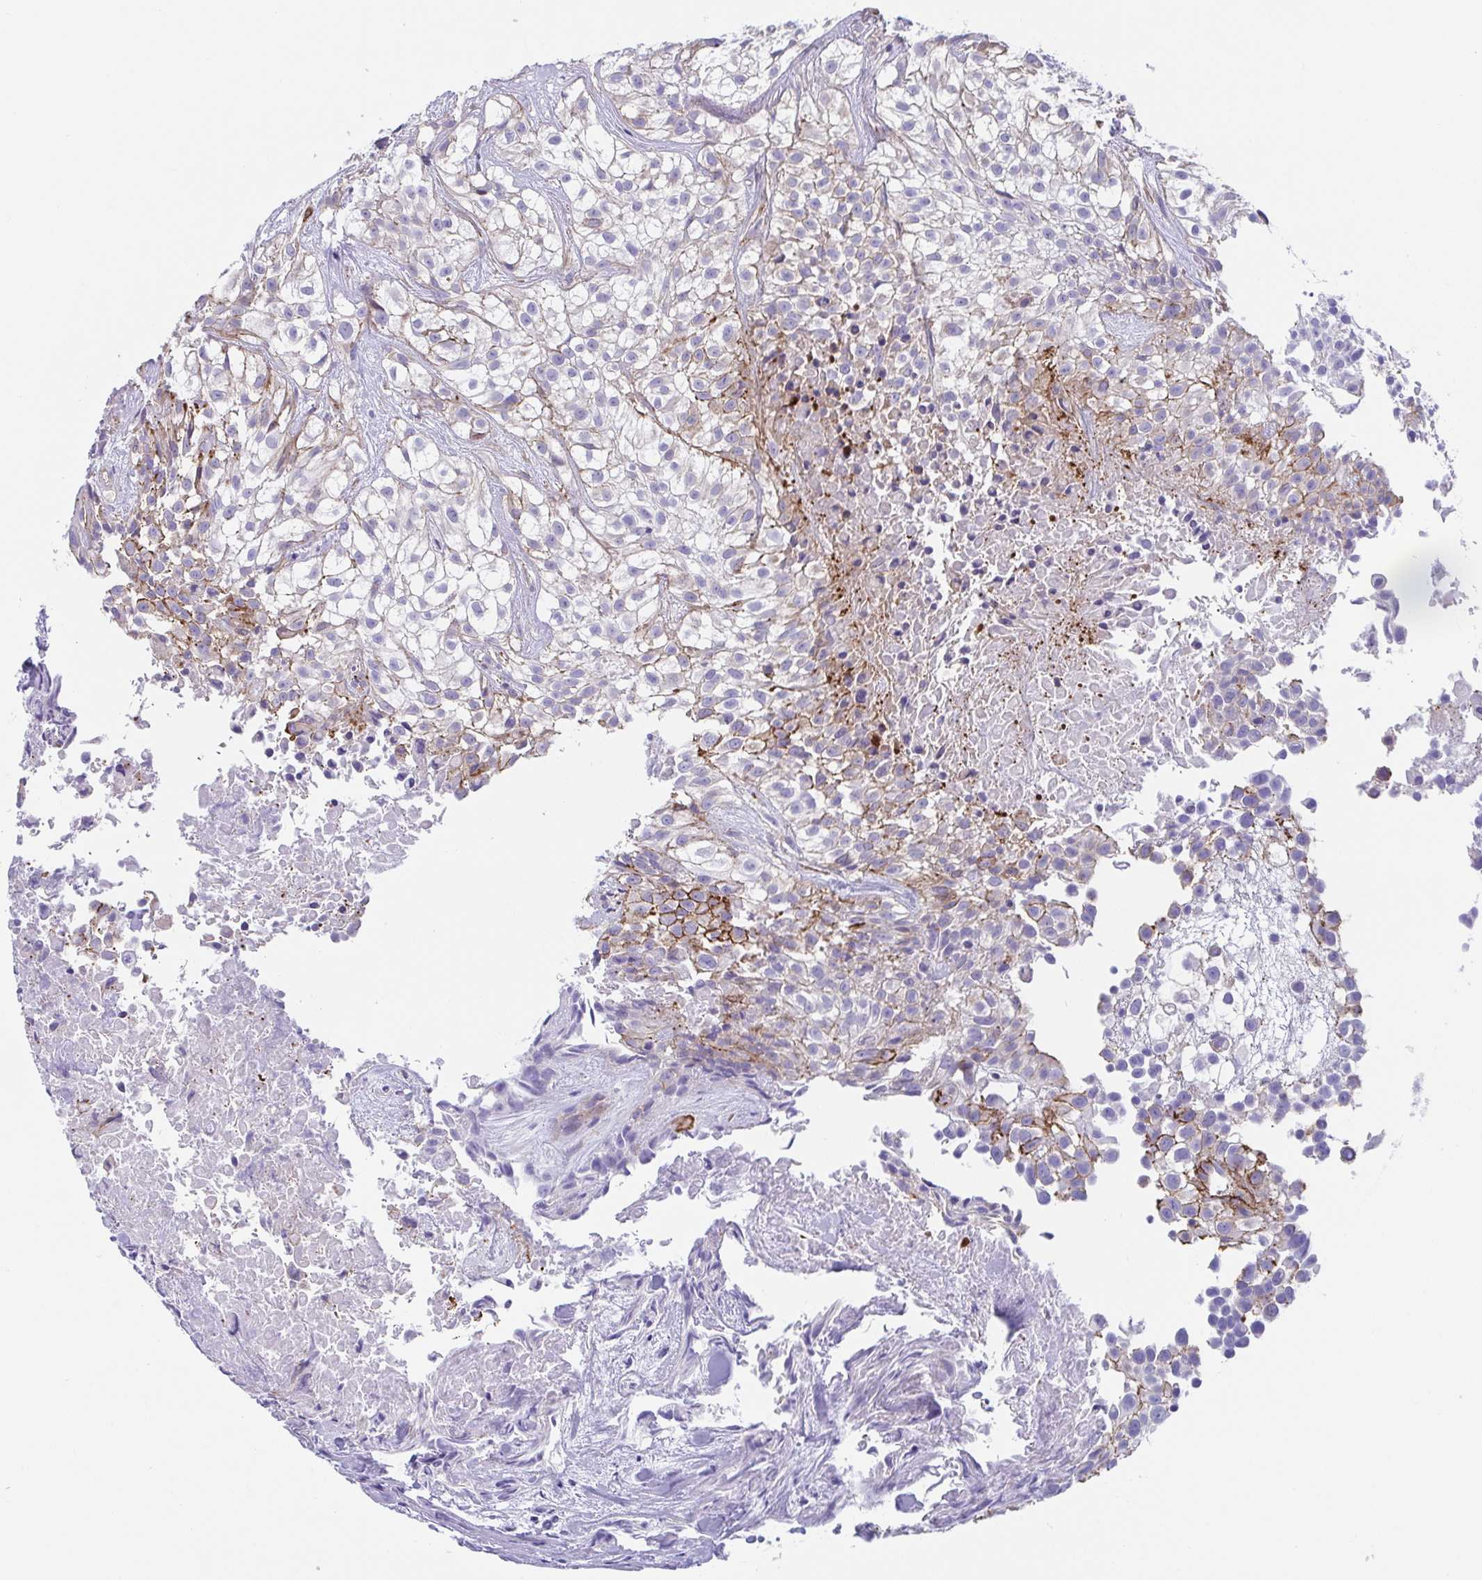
{"staining": {"intensity": "weak", "quantity": "25%-75%", "location": "cytoplasmic/membranous"}, "tissue": "urothelial cancer", "cell_type": "Tumor cells", "image_type": "cancer", "snomed": [{"axis": "morphology", "description": "Urothelial carcinoma, High grade"}, {"axis": "topography", "description": "Urinary bladder"}], "caption": "Immunohistochemistry (IHC) of urothelial cancer demonstrates low levels of weak cytoplasmic/membranous expression in about 25%-75% of tumor cells.", "gene": "TRAM2", "patient": {"sex": "male", "age": 56}}